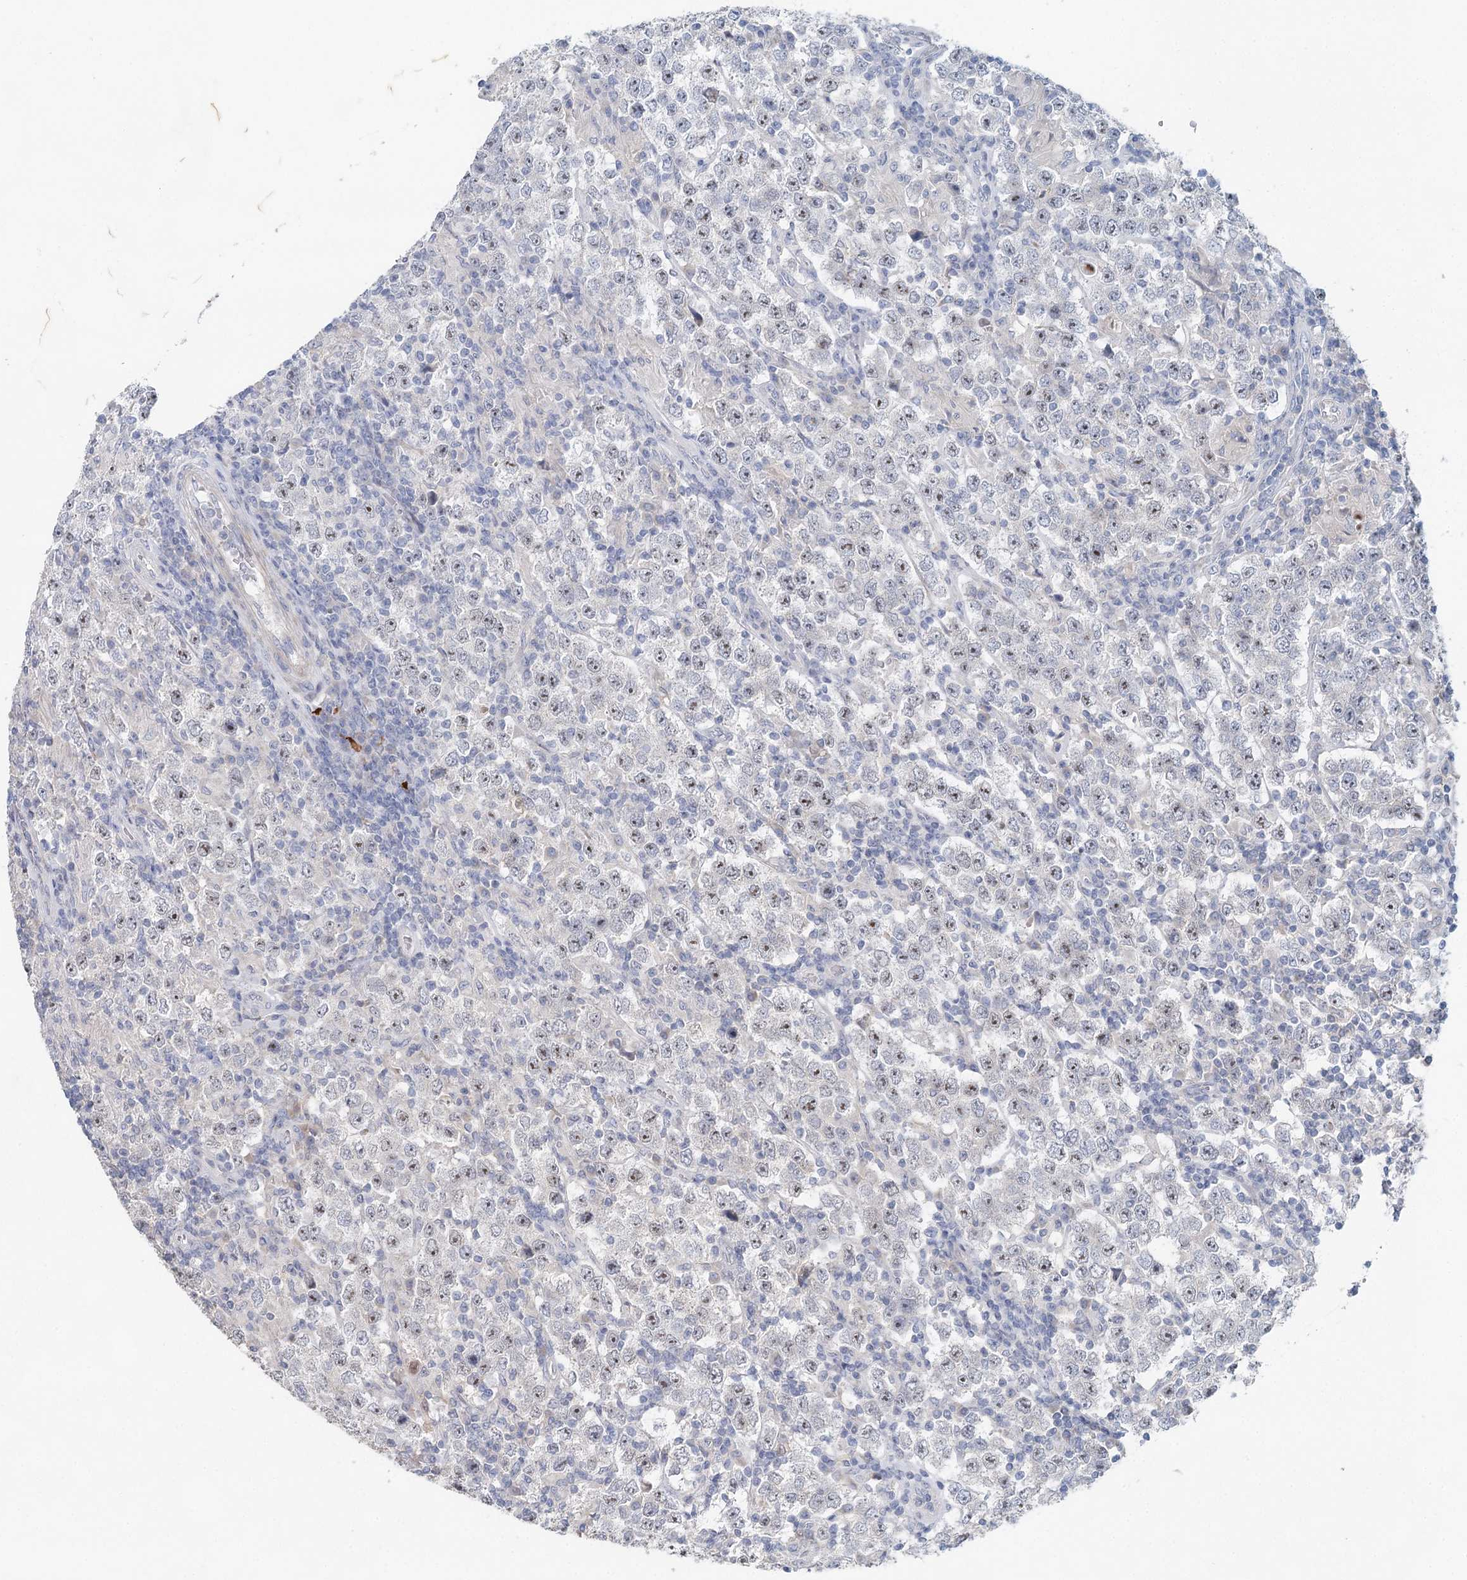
{"staining": {"intensity": "negative", "quantity": "none", "location": "none"}, "tissue": "testis cancer", "cell_type": "Tumor cells", "image_type": "cancer", "snomed": [{"axis": "morphology", "description": "Normal tissue, NOS"}, {"axis": "morphology", "description": "Urothelial carcinoma, High grade"}, {"axis": "morphology", "description": "Seminoma, NOS"}, {"axis": "morphology", "description": "Carcinoma, Embryonal, NOS"}, {"axis": "topography", "description": "Urinary bladder"}, {"axis": "topography", "description": "Testis"}], "caption": "IHC of human urothelial carcinoma (high-grade) (testis) demonstrates no positivity in tumor cells. (Immunohistochemistry (ihc), brightfield microscopy, high magnification).", "gene": "SLC19A3", "patient": {"sex": "male", "age": 41}}